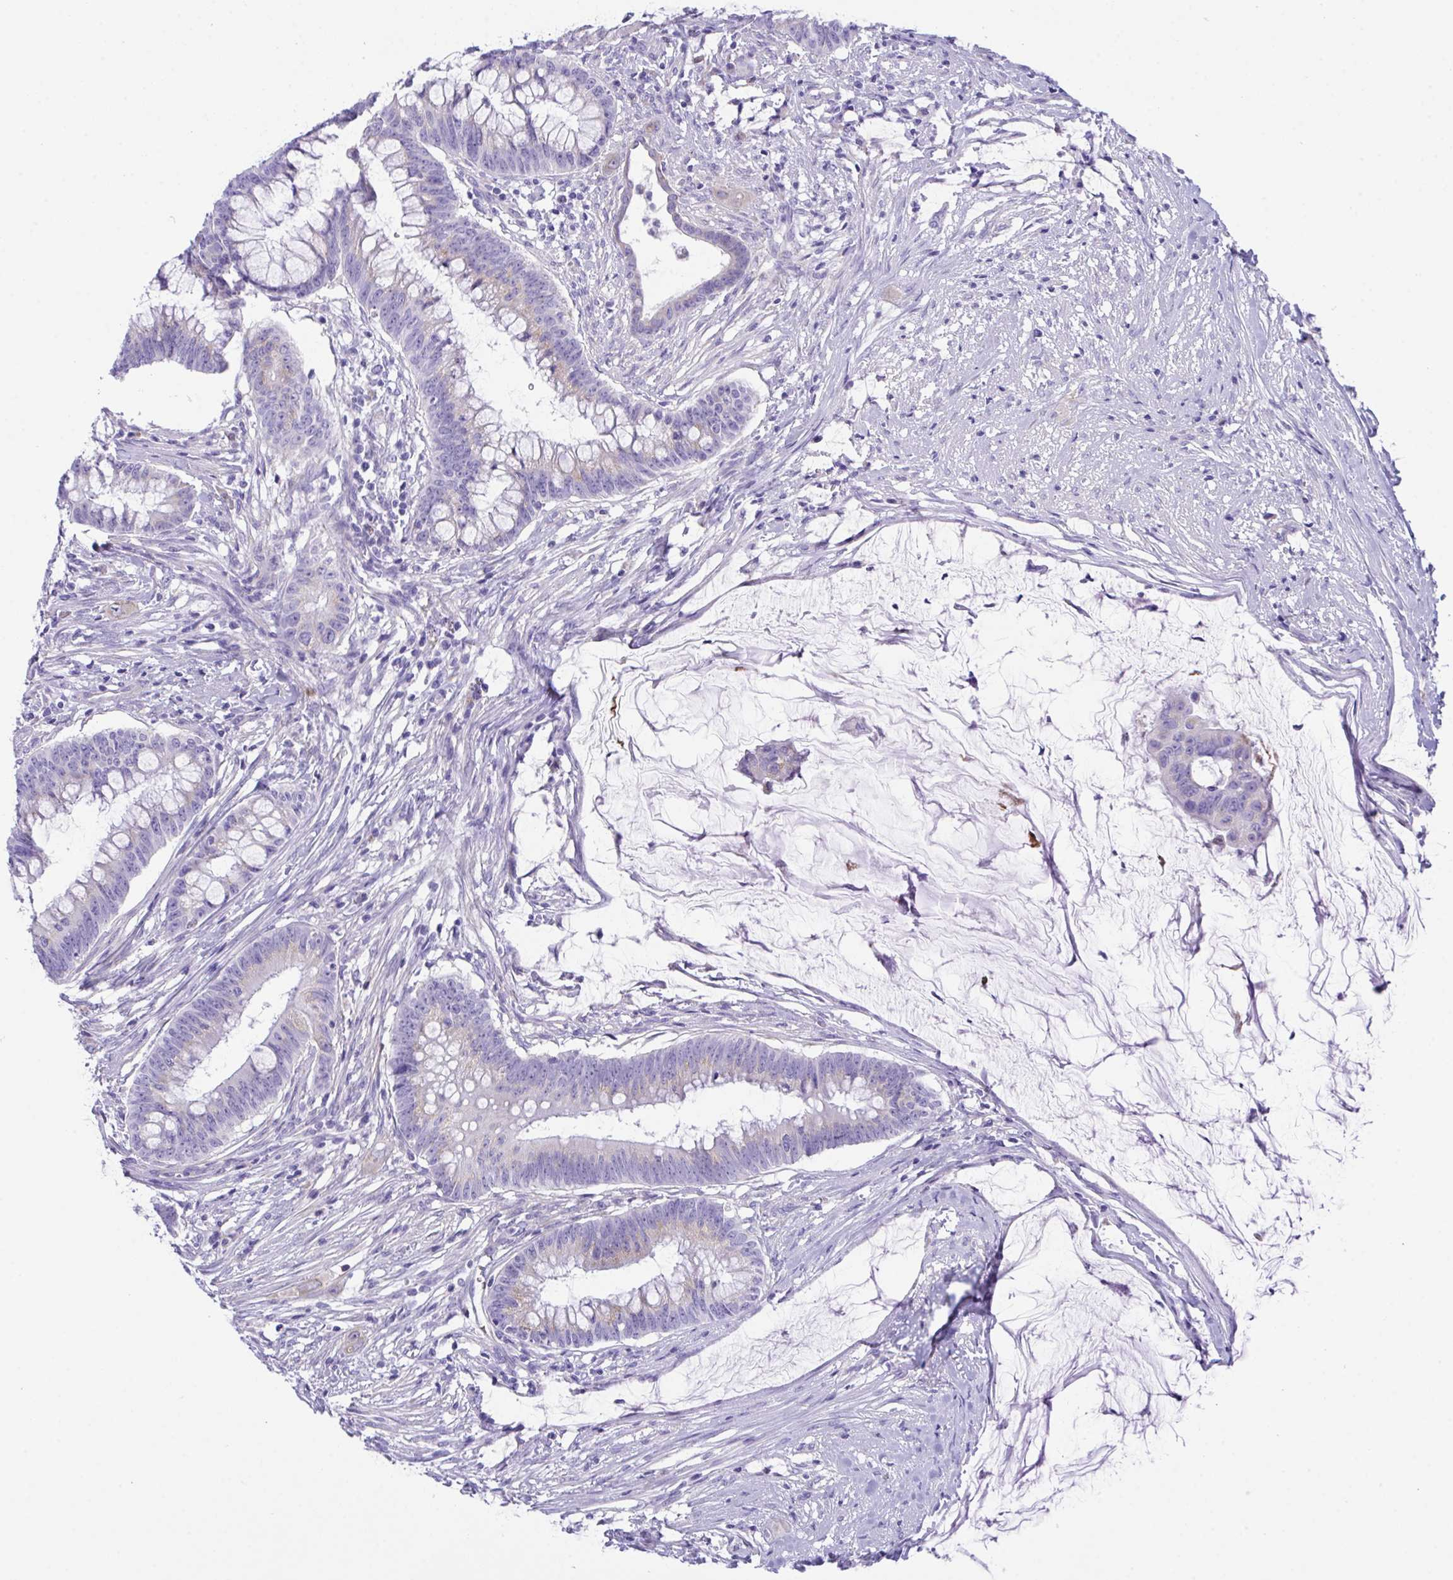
{"staining": {"intensity": "weak", "quantity": "<25%", "location": "cytoplasmic/membranous"}, "tissue": "colorectal cancer", "cell_type": "Tumor cells", "image_type": "cancer", "snomed": [{"axis": "morphology", "description": "Adenocarcinoma, NOS"}, {"axis": "topography", "description": "Colon"}], "caption": "Protein analysis of colorectal cancer (adenocarcinoma) demonstrates no significant expression in tumor cells. (DAB (3,3'-diaminobenzidine) immunohistochemistry (IHC) with hematoxylin counter stain).", "gene": "TMEM106B", "patient": {"sex": "male", "age": 62}}